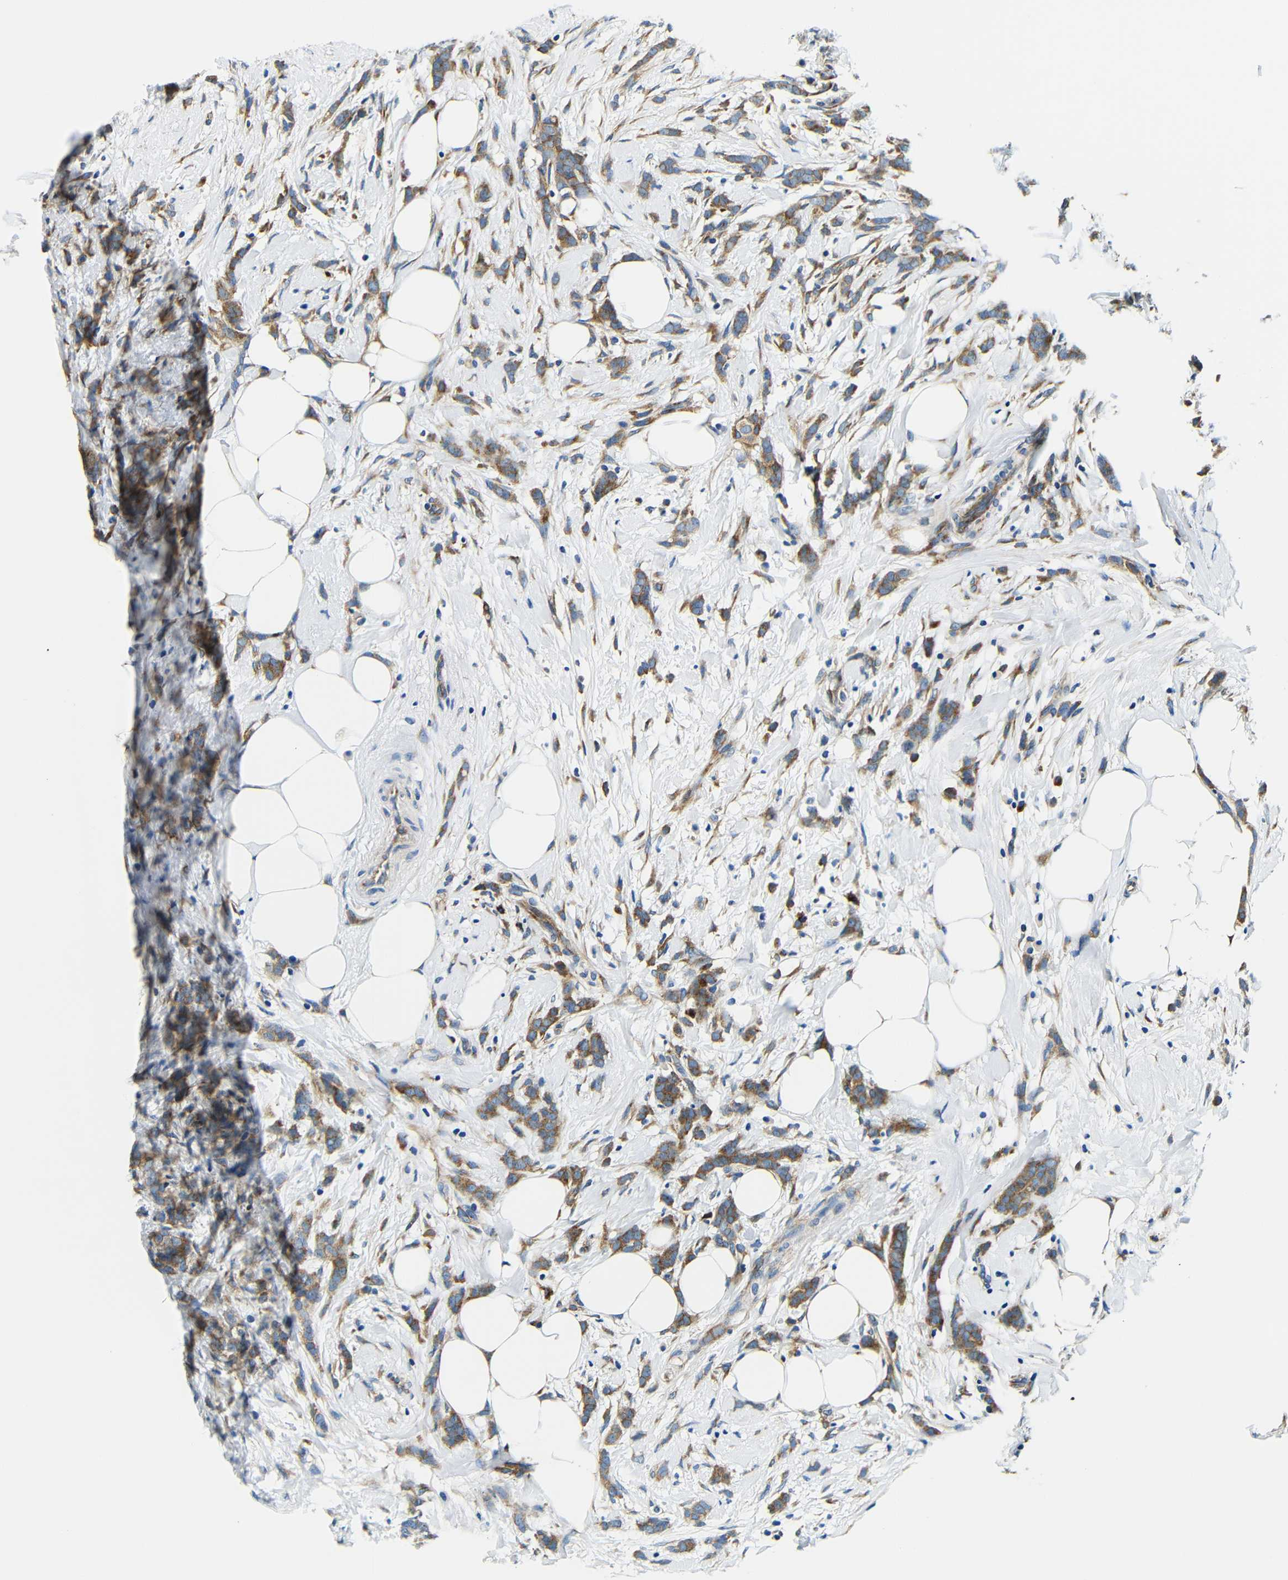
{"staining": {"intensity": "moderate", "quantity": ">75%", "location": "cytoplasmic/membranous"}, "tissue": "breast cancer", "cell_type": "Tumor cells", "image_type": "cancer", "snomed": [{"axis": "morphology", "description": "Lobular carcinoma, in situ"}, {"axis": "morphology", "description": "Lobular carcinoma"}, {"axis": "topography", "description": "Breast"}], "caption": "Breast cancer tissue displays moderate cytoplasmic/membranous expression in approximately >75% of tumor cells", "gene": "USO1", "patient": {"sex": "female", "age": 41}}